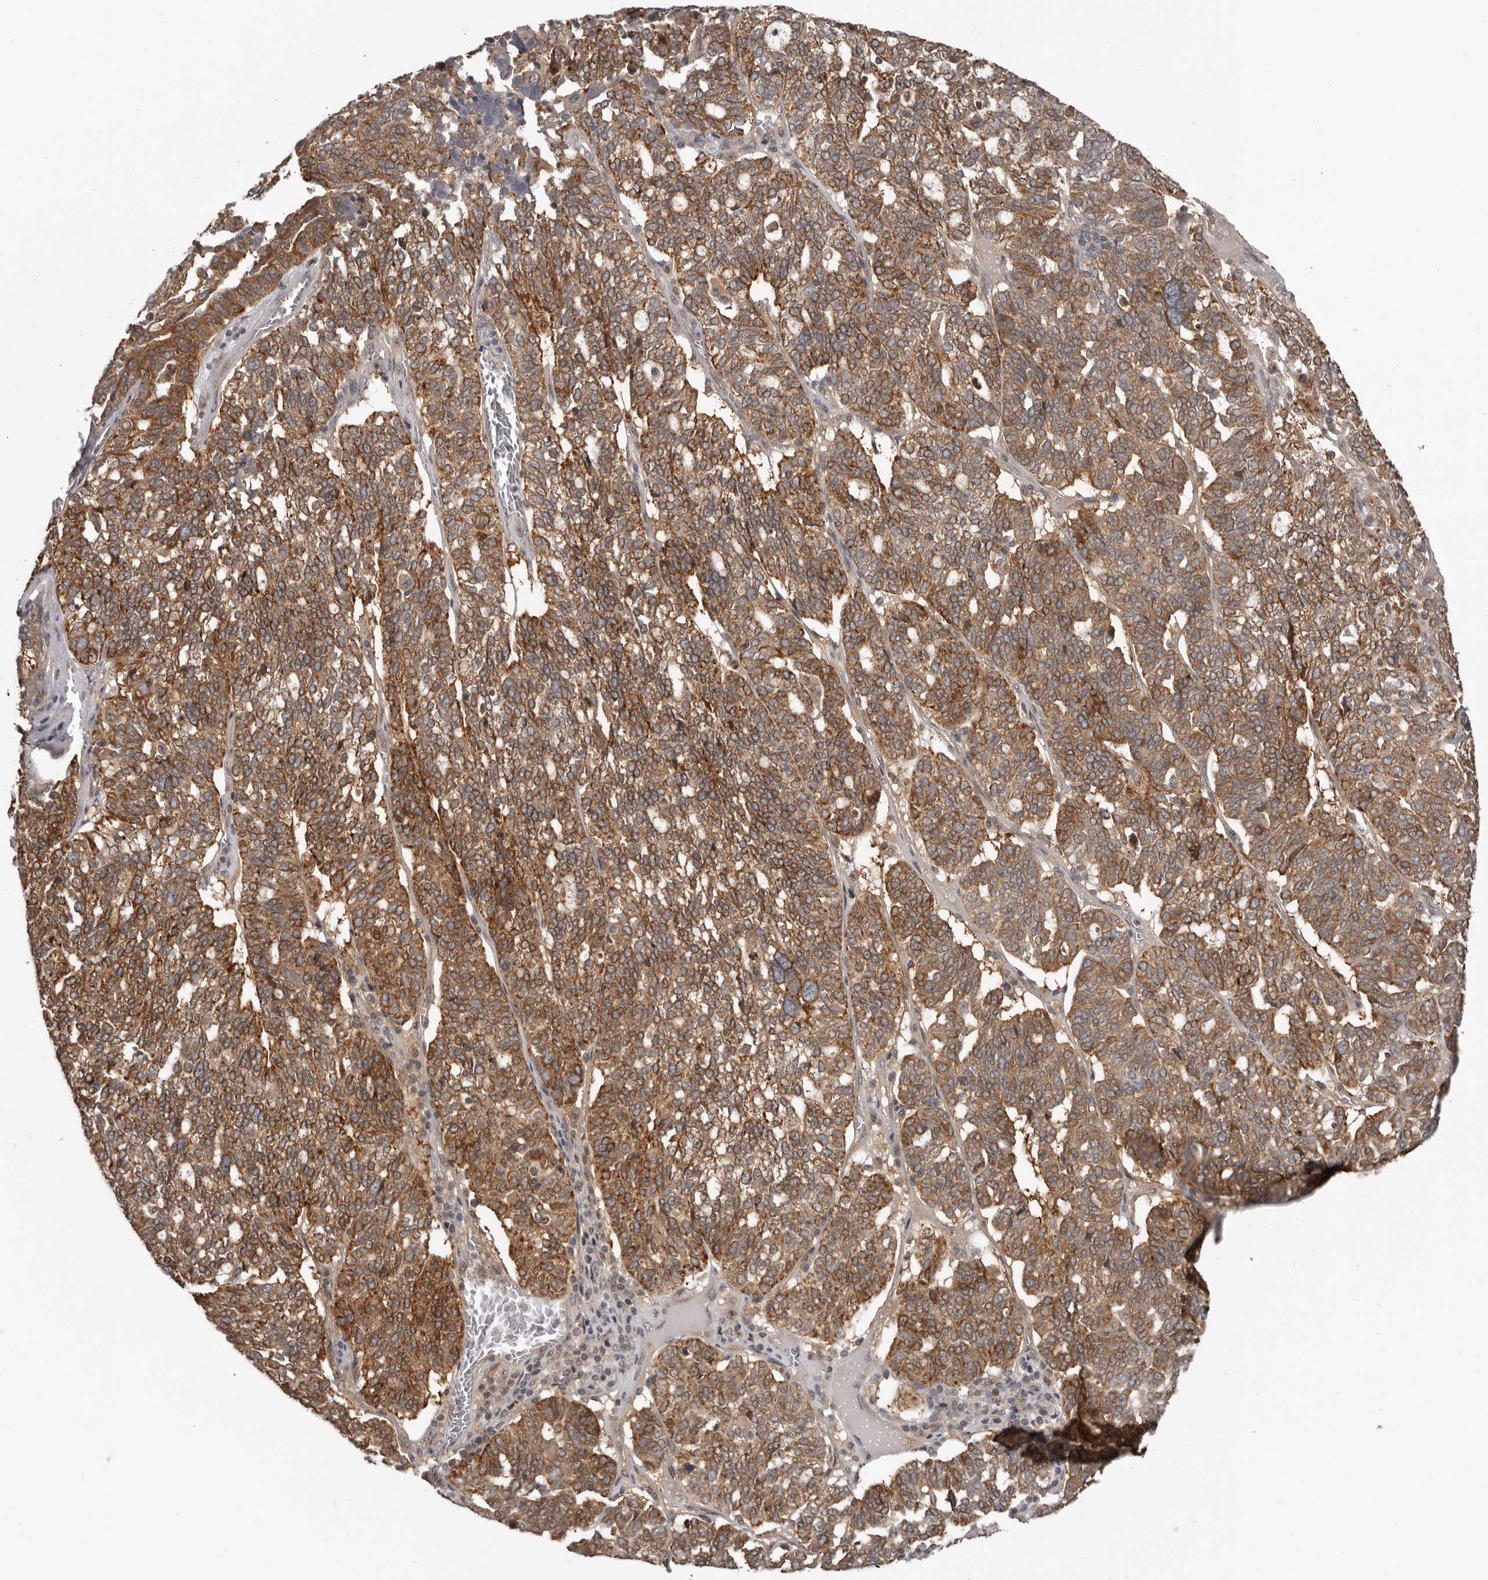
{"staining": {"intensity": "strong", "quantity": ">75%", "location": "cytoplasmic/membranous"}, "tissue": "ovarian cancer", "cell_type": "Tumor cells", "image_type": "cancer", "snomed": [{"axis": "morphology", "description": "Cystadenocarcinoma, serous, NOS"}, {"axis": "topography", "description": "Ovary"}], "caption": "IHC (DAB (3,3'-diaminobenzidine)) staining of ovarian cancer (serous cystadenocarcinoma) exhibits strong cytoplasmic/membranous protein expression in approximately >75% of tumor cells.", "gene": "BAD", "patient": {"sex": "female", "age": 59}}